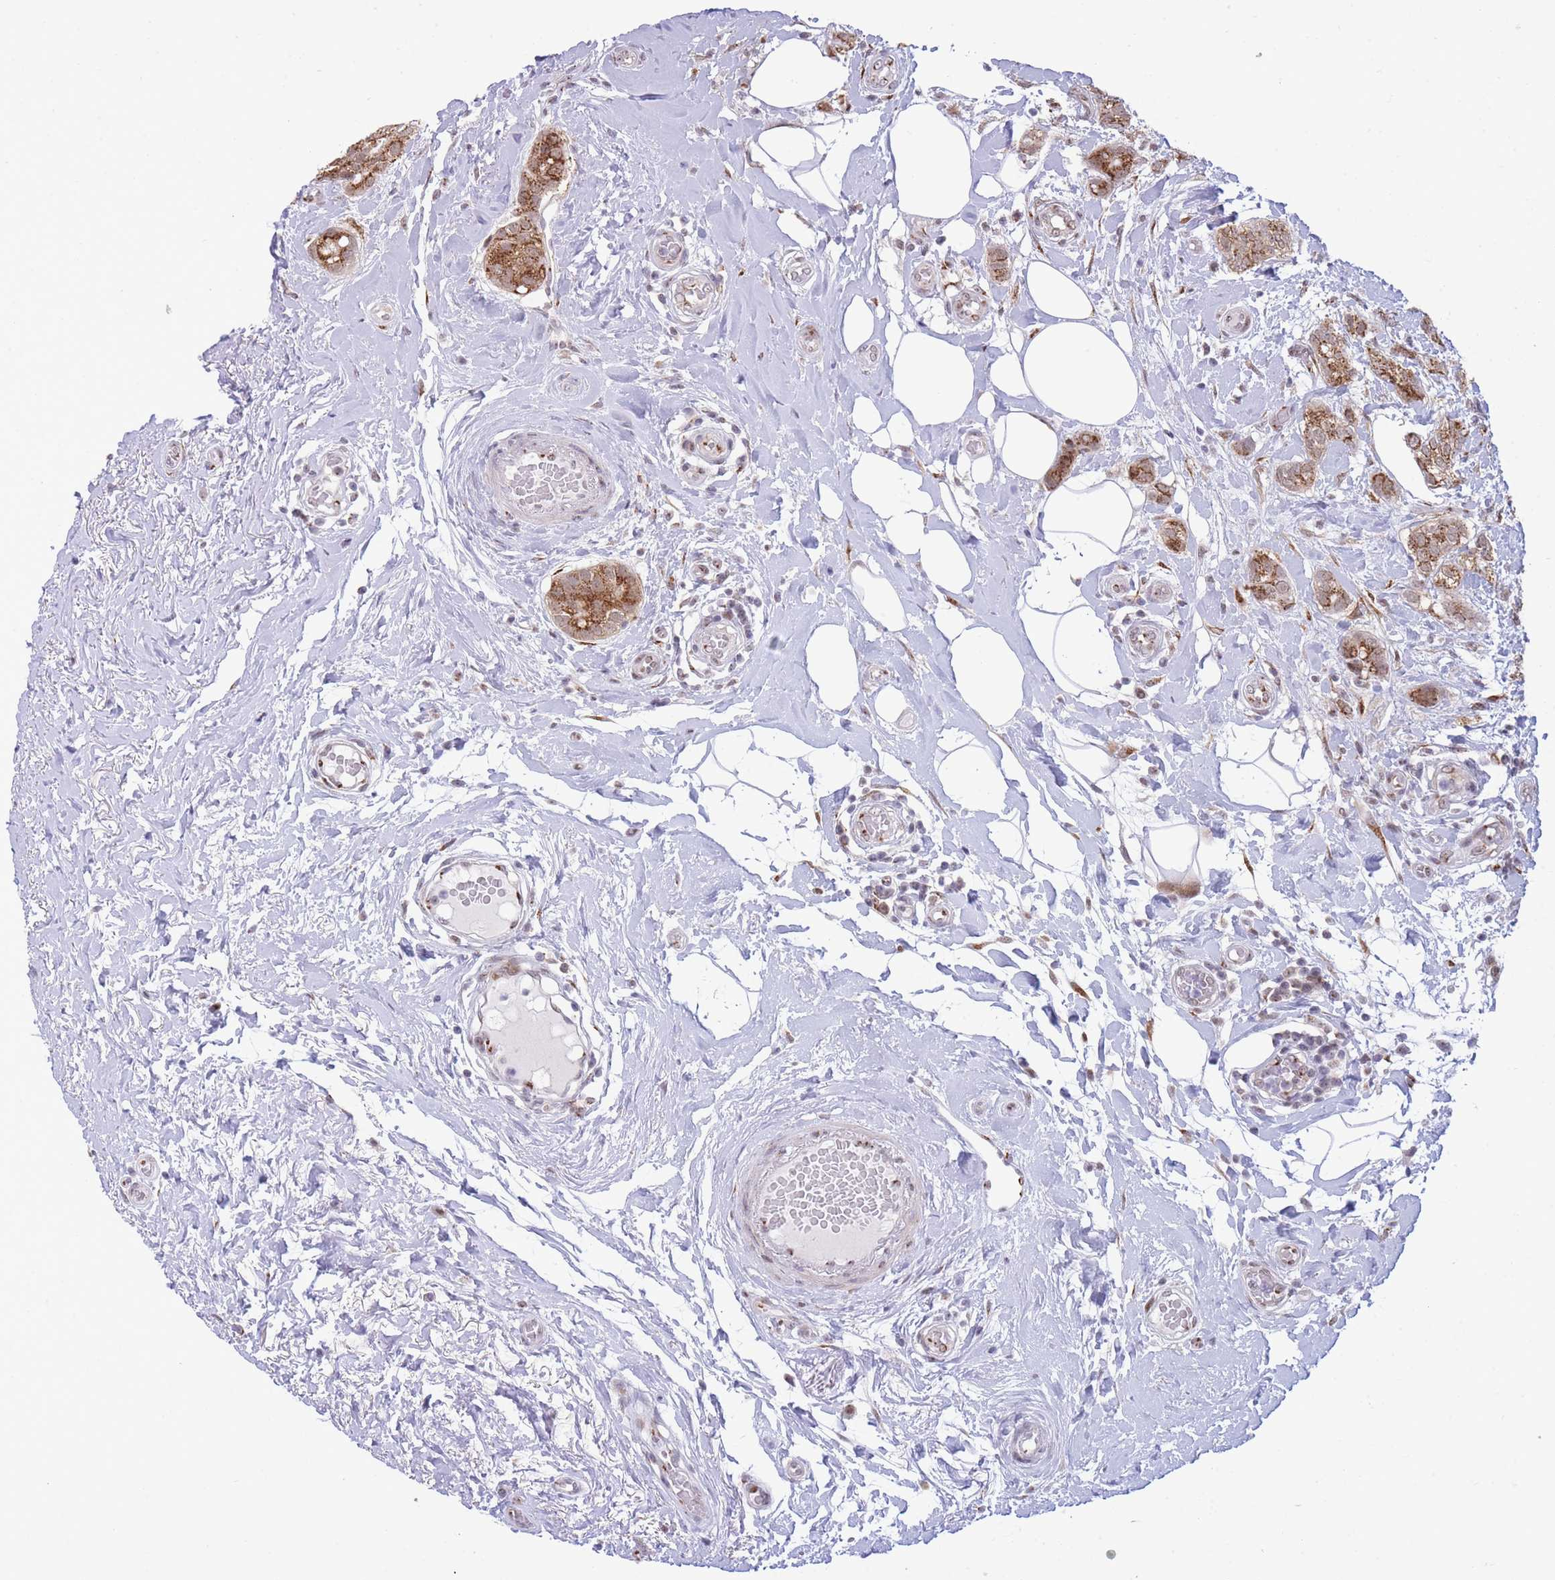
{"staining": {"intensity": "strong", "quantity": ">75%", "location": "cytoplasmic/membranous"}, "tissue": "breast cancer", "cell_type": "Tumor cells", "image_type": "cancer", "snomed": [{"axis": "morphology", "description": "Duct carcinoma"}, {"axis": "topography", "description": "Breast"}], "caption": "Immunohistochemistry (IHC) staining of infiltrating ductal carcinoma (breast), which reveals high levels of strong cytoplasmic/membranous staining in about >75% of tumor cells indicating strong cytoplasmic/membranous protein expression. The staining was performed using DAB (brown) for protein detection and nuclei were counterstained in hematoxylin (blue).", "gene": "INO80C", "patient": {"sex": "female", "age": 73}}